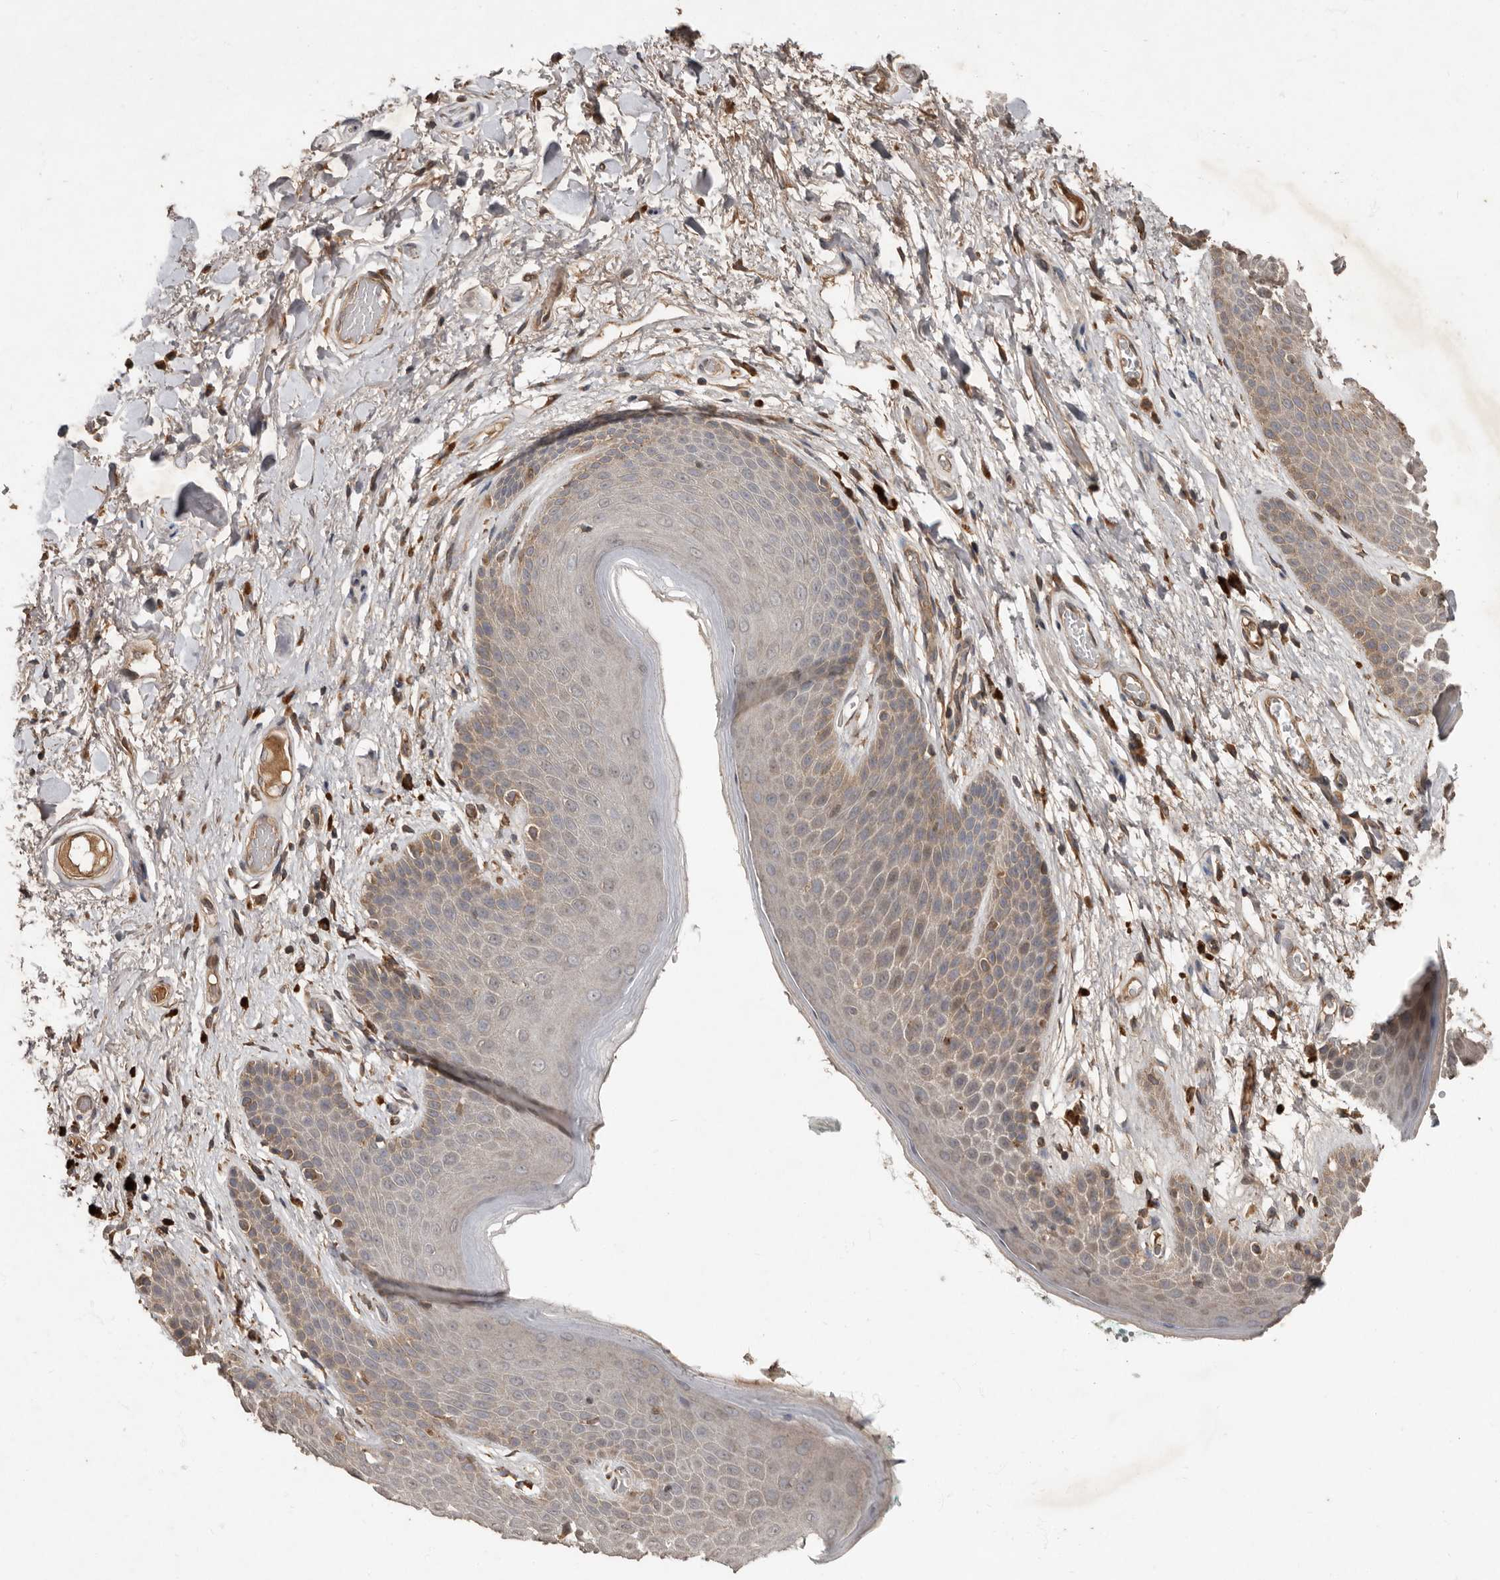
{"staining": {"intensity": "moderate", "quantity": "25%-75%", "location": "cytoplasmic/membranous"}, "tissue": "skin", "cell_type": "Epidermal cells", "image_type": "normal", "snomed": [{"axis": "morphology", "description": "Normal tissue, NOS"}, {"axis": "topography", "description": "Anal"}], "caption": "Benign skin demonstrates moderate cytoplasmic/membranous expression in approximately 25%-75% of epidermal cells, visualized by immunohistochemistry. (IHC, brightfield microscopy, high magnification).", "gene": "KIF26B", "patient": {"sex": "male", "age": 74}}